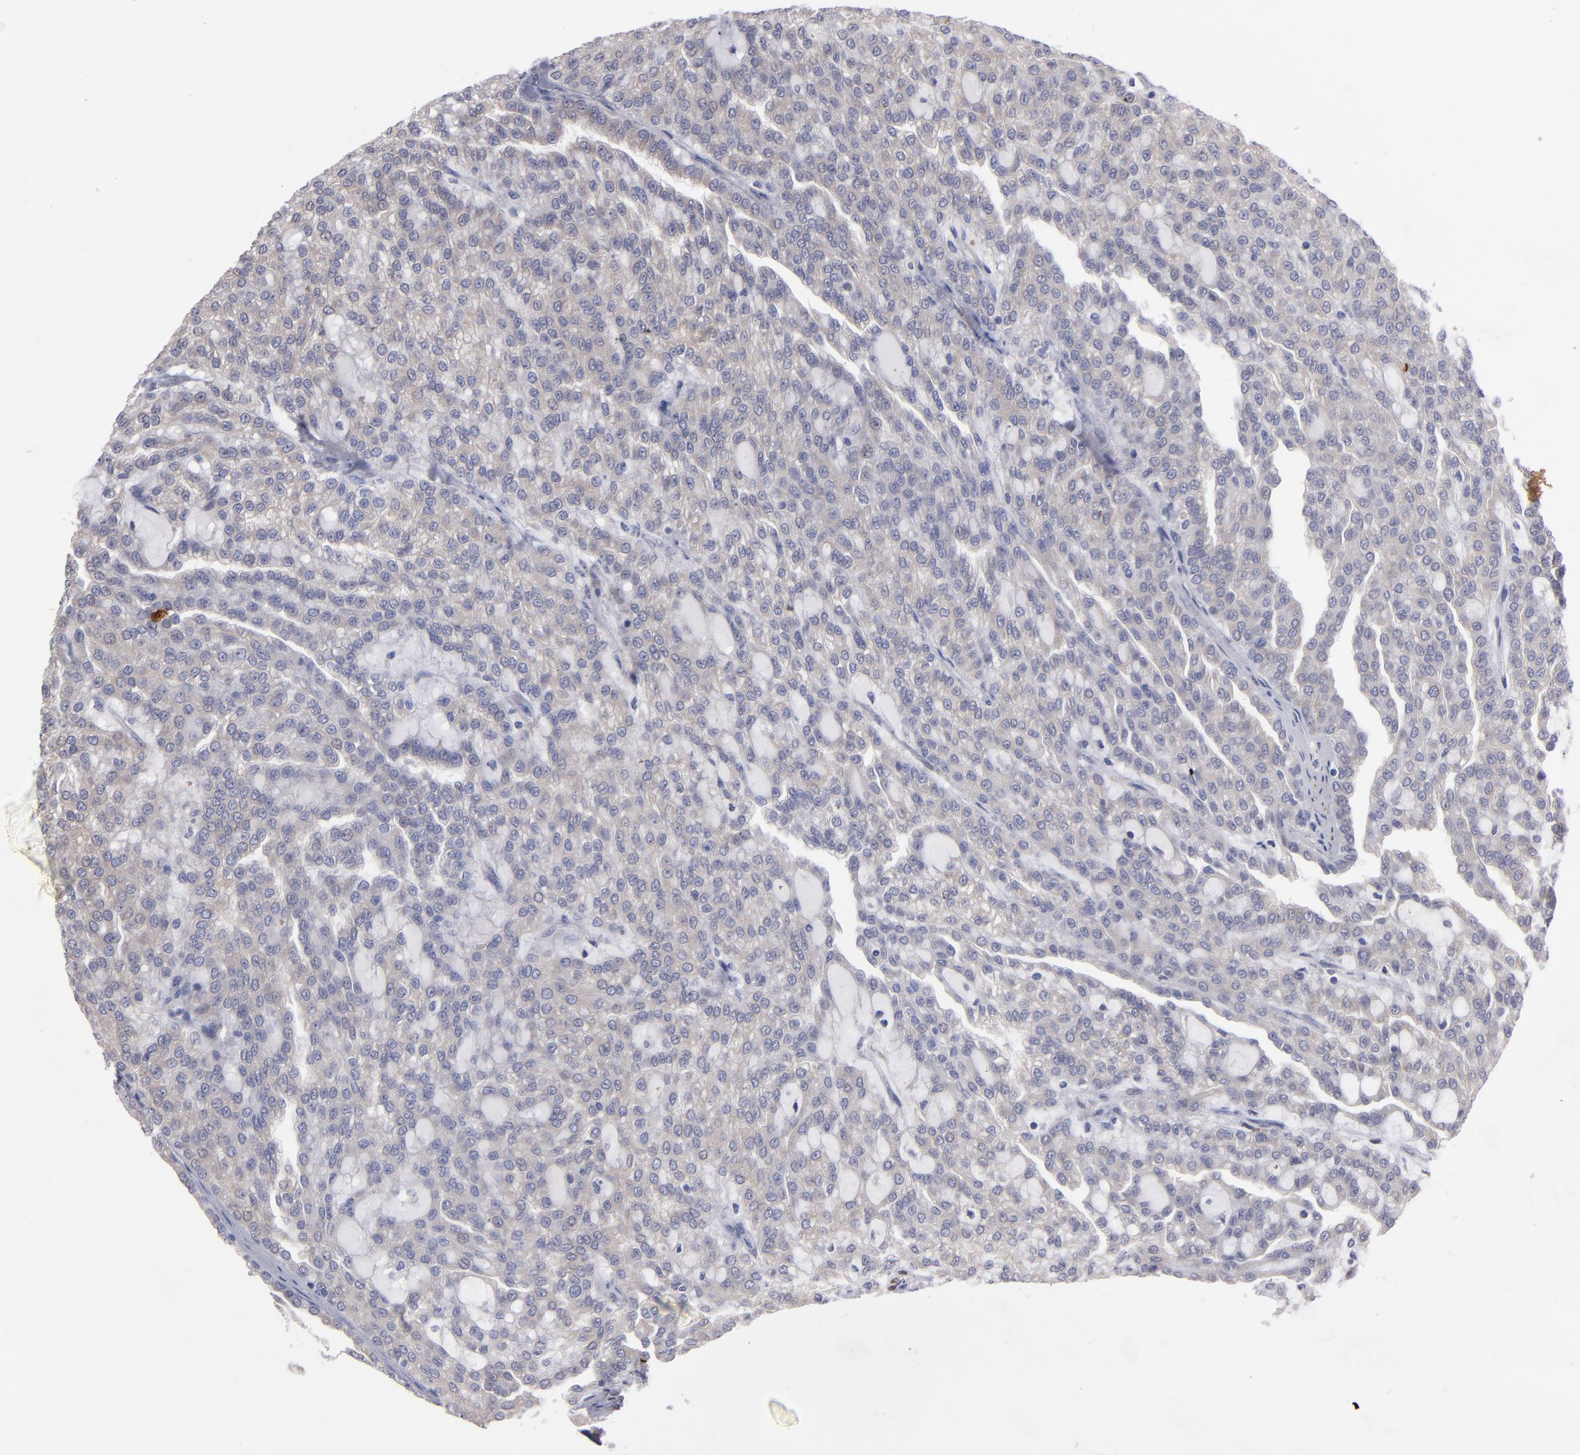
{"staining": {"intensity": "negative", "quantity": "none", "location": "none"}, "tissue": "renal cancer", "cell_type": "Tumor cells", "image_type": "cancer", "snomed": [{"axis": "morphology", "description": "Adenocarcinoma, NOS"}, {"axis": "topography", "description": "Kidney"}], "caption": "A high-resolution image shows IHC staining of renal adenocarcinoma, which demonstrates no significant staining in tumor cells.", "gene": "SLMAP", "patient": {"sex": "male", "age": 63}}